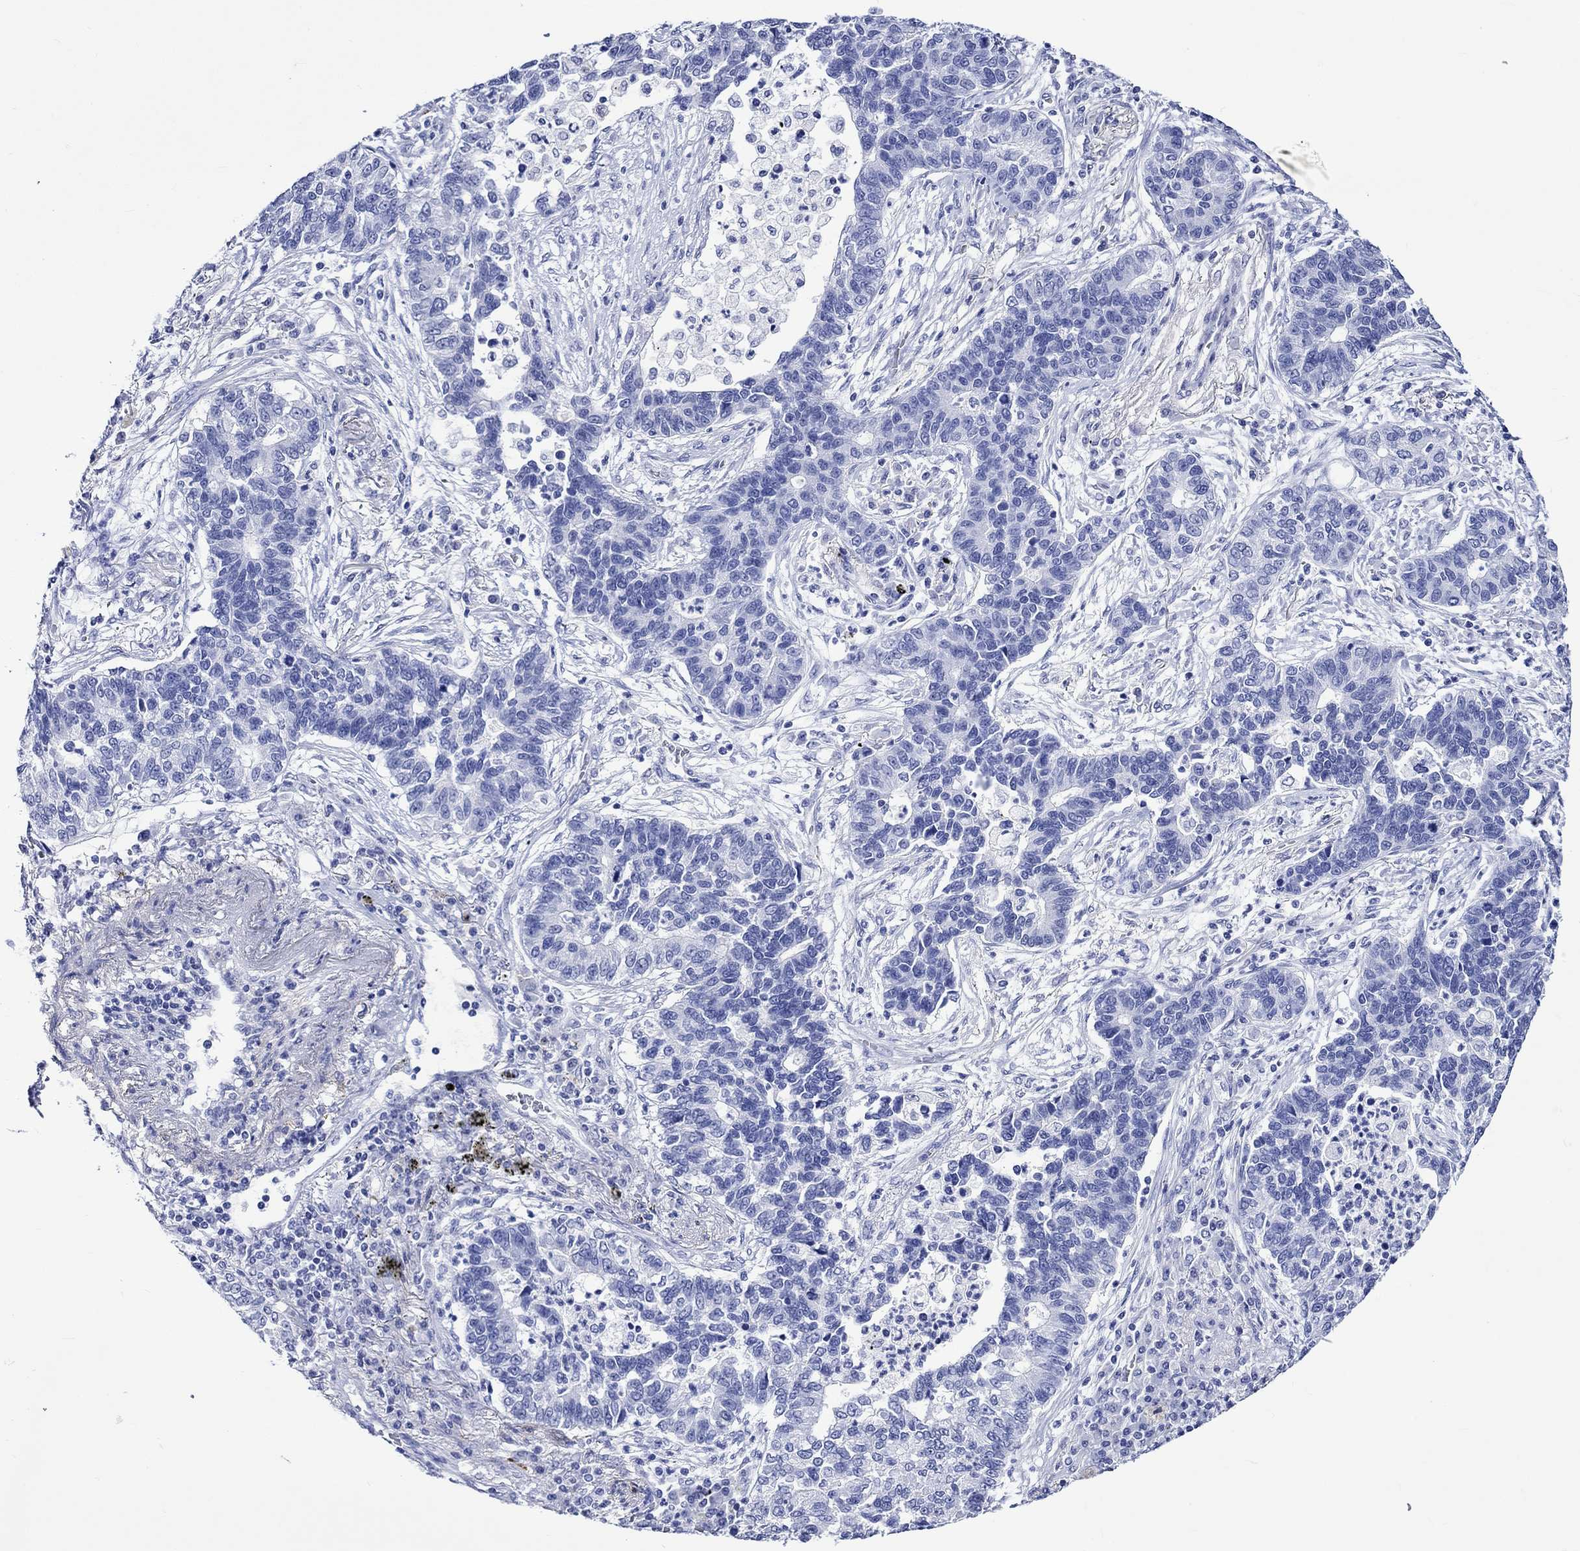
{"staining": {"intensity": "negative", "quantity": "none", "location": "none"}, "tissue": "lung cancer", "cell_type": "Tumor cells", "image_type": "cancer", "snomed": [{"axis": "morphology", "description": "Adenocarcinoma, NOS"}, {"axis": "topography", "description": "Lung"}], "caption": "IHC histopathology image of neoplastic tissue: lung cancer (adenocarcinoma) stained with DAB (3,3'-diaminobenzidine) reveals no significant protein positivity in tumor cells.", "gene": "CRYAB", "patient": {"sex": "female", "age": 57}}